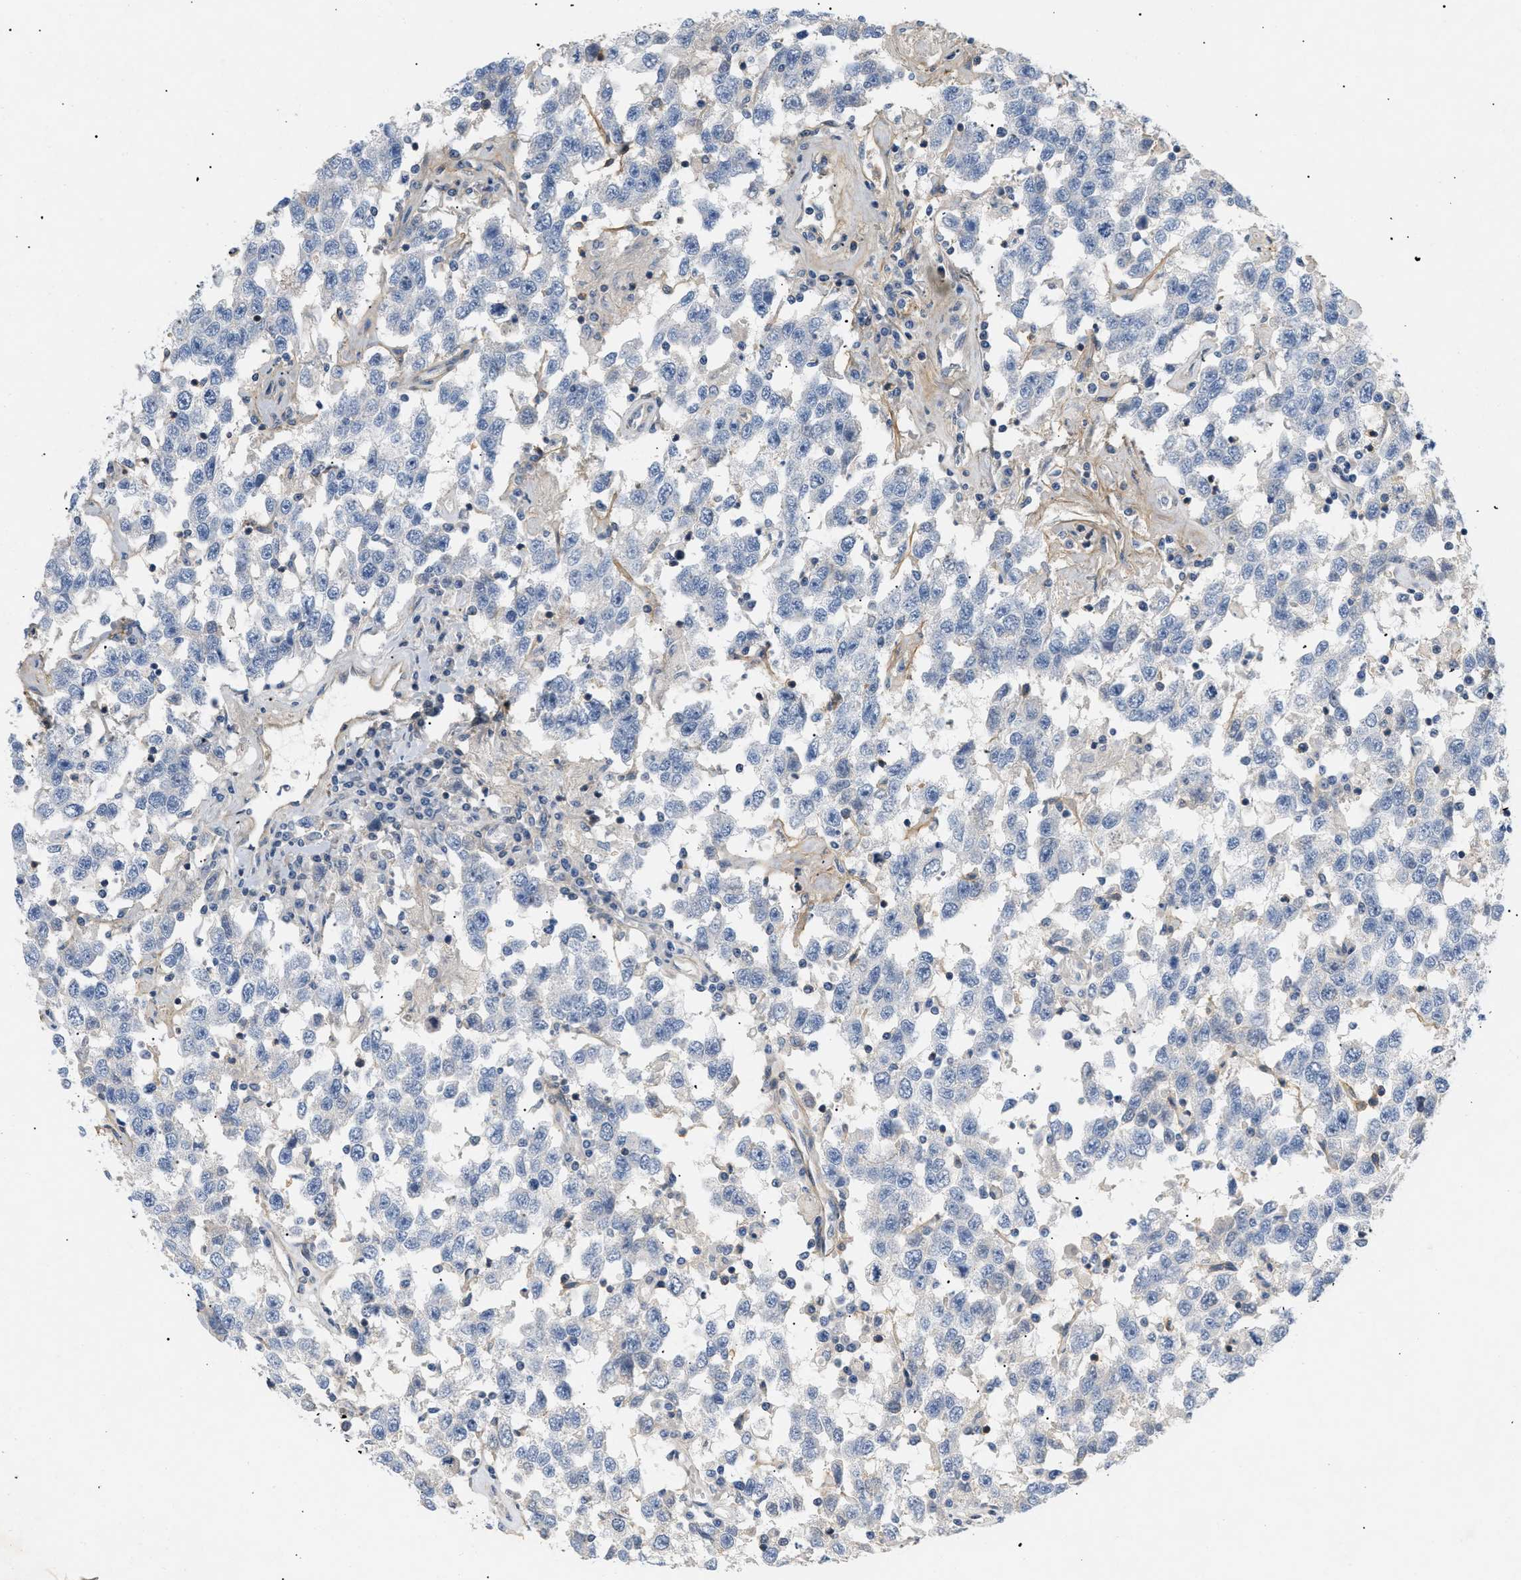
{"staining": {"intensity": "negative", "quantity": "none", "location": "none"}, "tissue": "testis cancer", "cell_type": "Tumor cells", "image_type": "cancer", "snomed": [{"axis": "morphology", "description": "Seminoma, NOS"}, {"axis": "topography", "description": "Testis"}], "caption": "Immunohistochemistry (IHC) image of testis cancer (seminoma) stained for a protein (brown), which exhibits no positivity in tumor cells. (Brightfield microscopy of DAB immunohistochemistry (IHC) at high magnification).", "gene": "FARS2", "patient": {"sex": "male", "age": 41}}